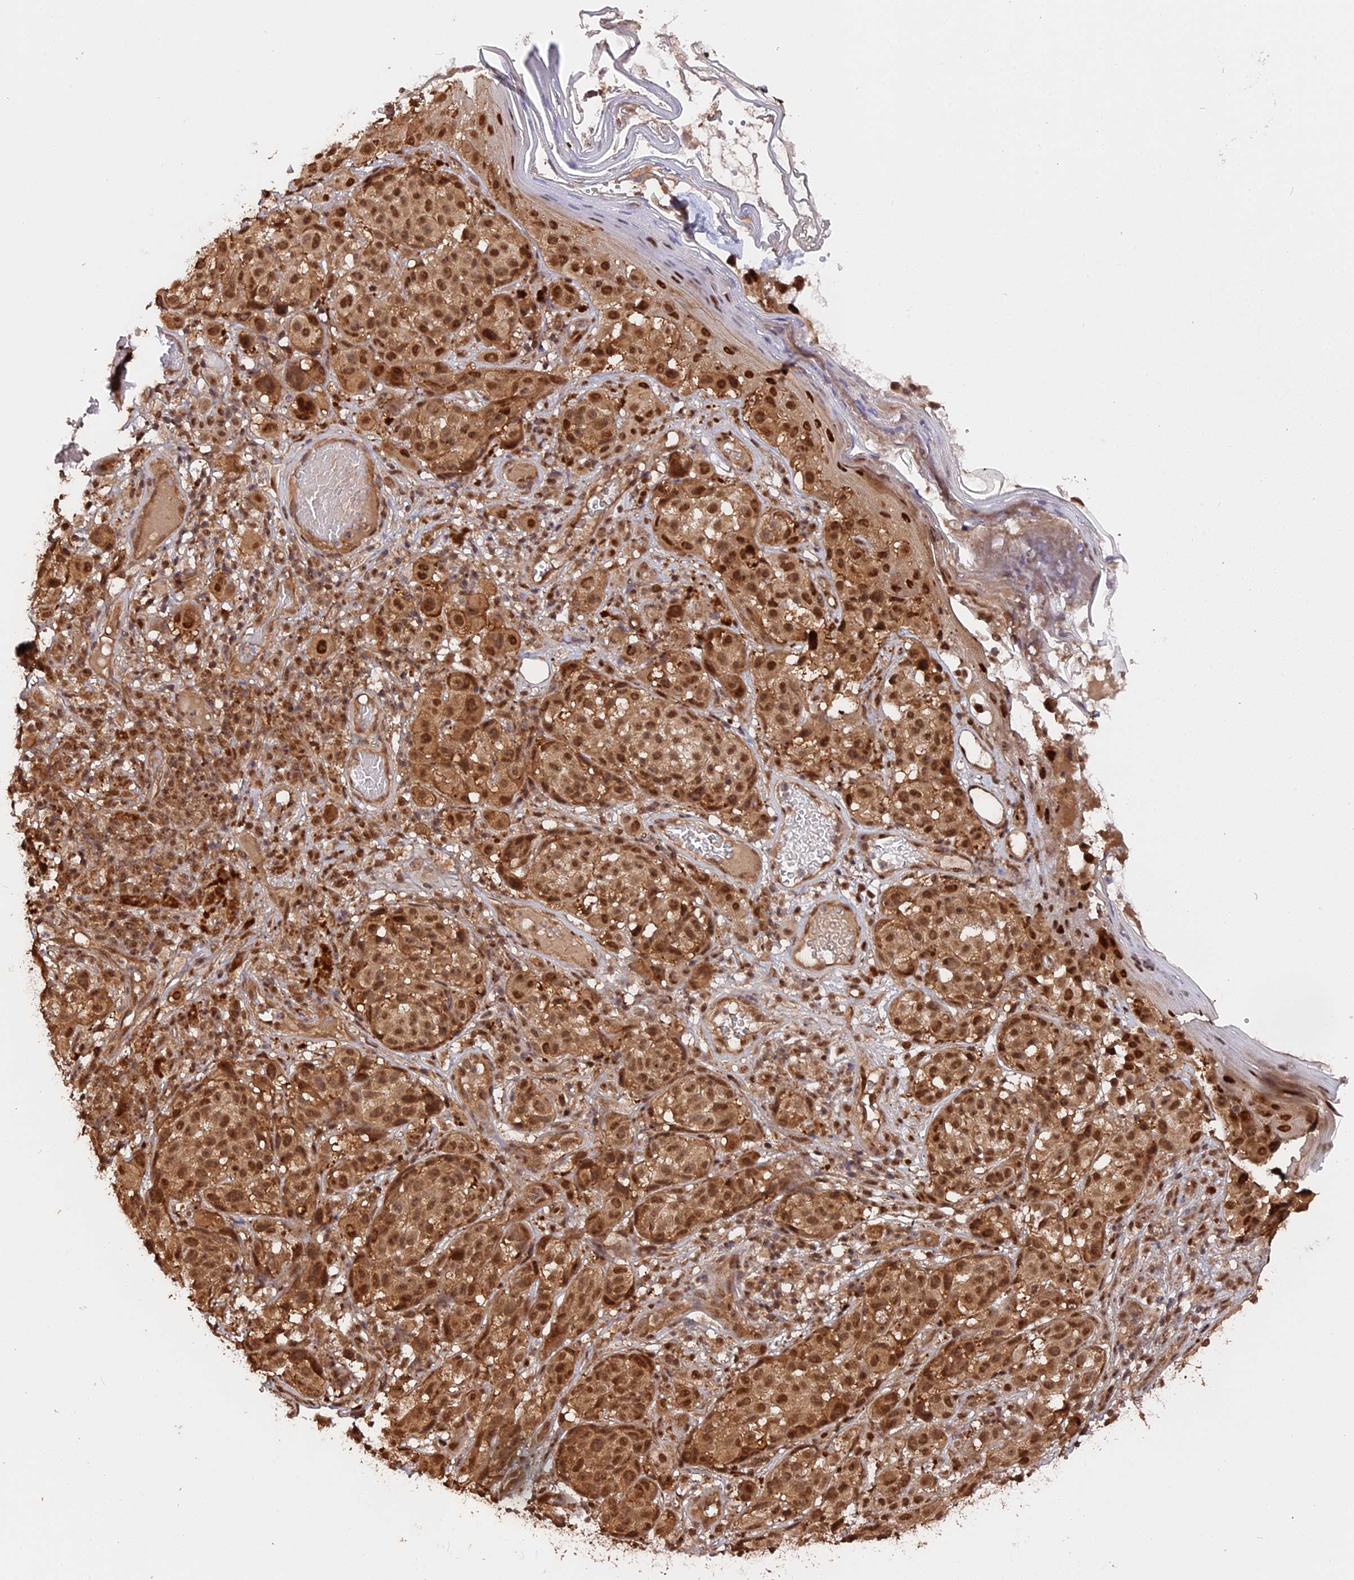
{"staining": {"intensity": "moderate", "quantity": ">75%", "location": "cytoplasmic/membranous,nuclear"}, "tissue": "melanoma", "cell_type": "Tumor cells", "image_type": "cancer", "snomed": [{"axis": "morphology", "description": "Malignant melanoma, NOS"}, {"axis": "topography", "description": "Skin"}], "caption": "Tumor cells show moderate cytoplasmic/membranous and nuclear expression in about >75% of cells in melanoma. The staining was performed using DAB to visualize the protein expression in brown, while the nuclei were stained in blue with hematoxylin (Magnification: 20x).", "gene": "ADRM1", "patient": {"sex": "male", "age": 38}}